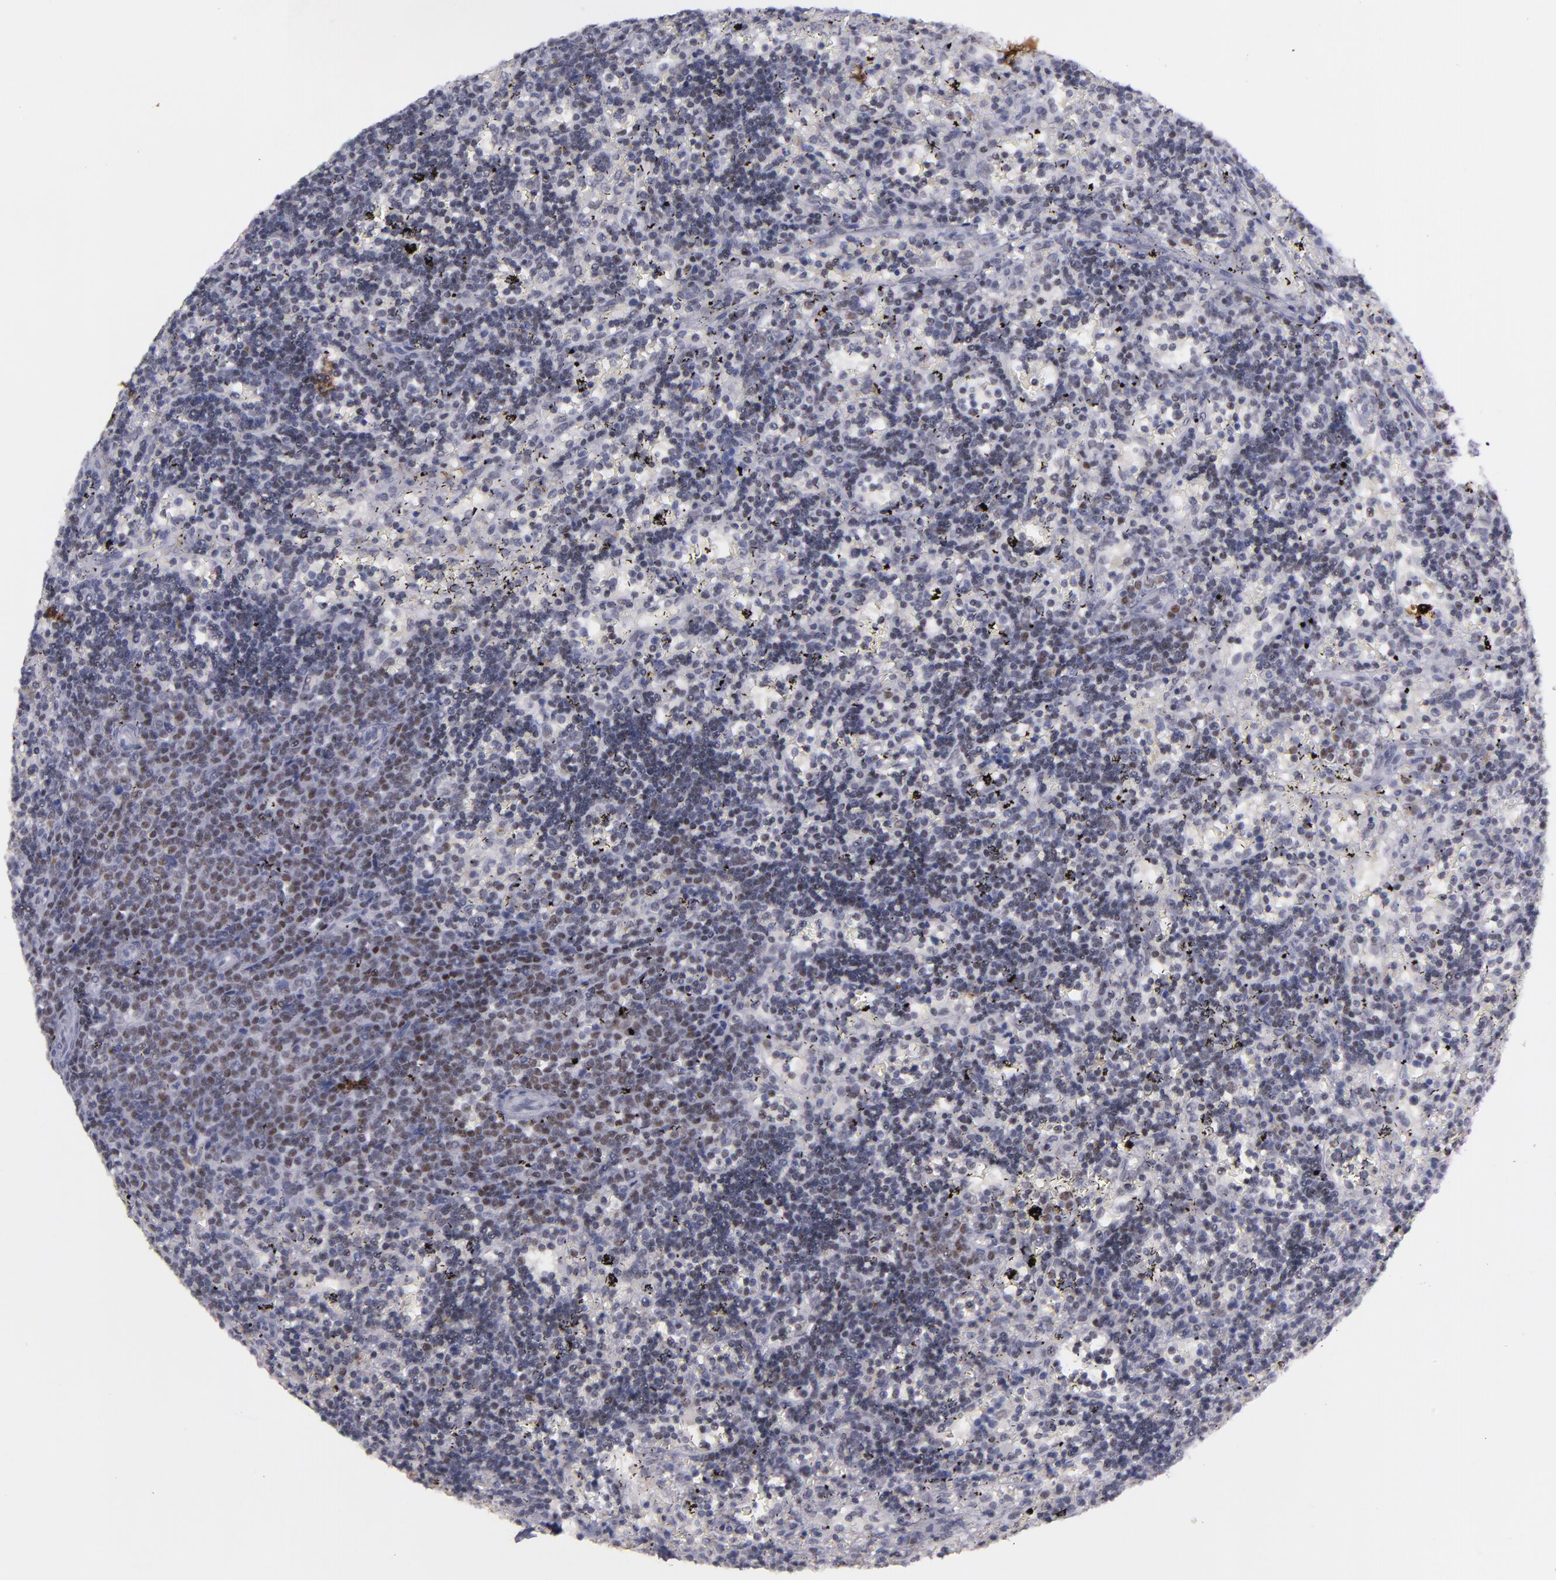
{"staining": {"intensity": "weak", "quantity": "<25%", "location": "nuclear"}, "tissue": "lymphoma", "cell_type": "Tumor cells", "image_type": "cancer", "snomed": [{"axis": "morphology", "description": "Malignant lymphoma, non-Hodgkin's type, Low grade"}, {"axis": "topography", "description": "Spleen"}], "caption": "An IHC photomicrograph of malignant lymphoma, non-Hodgkin's type (low-grade) is shown. There is no staining in tumor cells of malignant lymphoma, non-Hodgkin's type (low-grade).", "gene": "OTUB2", "patient": {"sex": "male", "age": 60}}